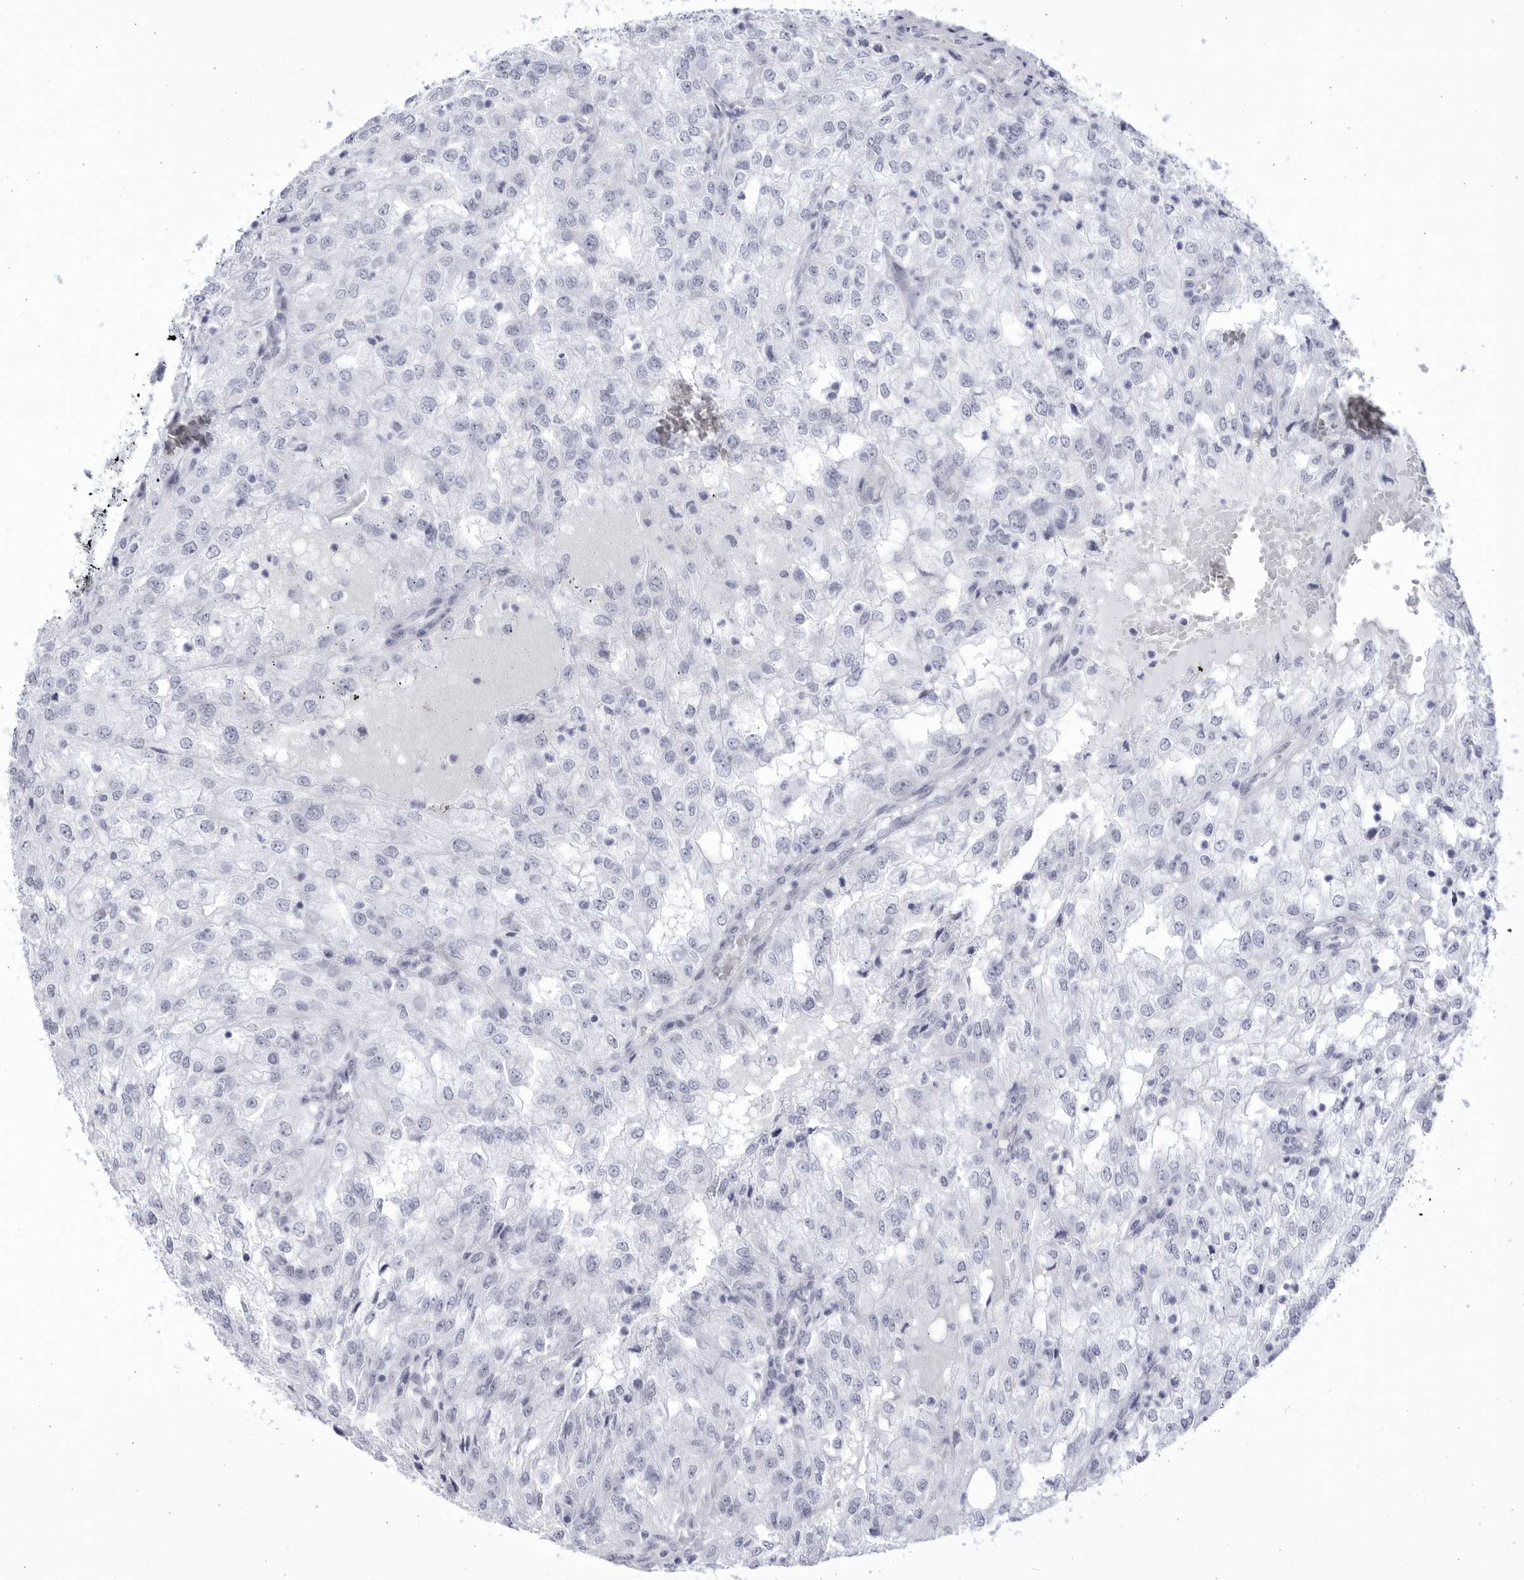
{"staining": {"intensity": "negative", "quantity": "none", "location": "none"}, "tissue": "renal cancer", "cell_type": "Tumor cells", "image_type": "cancer", "snomed": [{"axis": "morphology", "description": "Adenocarcinoma, NOS"}, {"axis": "topography", "description": "Kidney"}], "caption": "This is an immunohistochemistry (IHC) micrograph of renal cancer. There is no expression in tumor cells.", "gene": "CCDC181", "patient": {"sex": "female", "age": 54}}